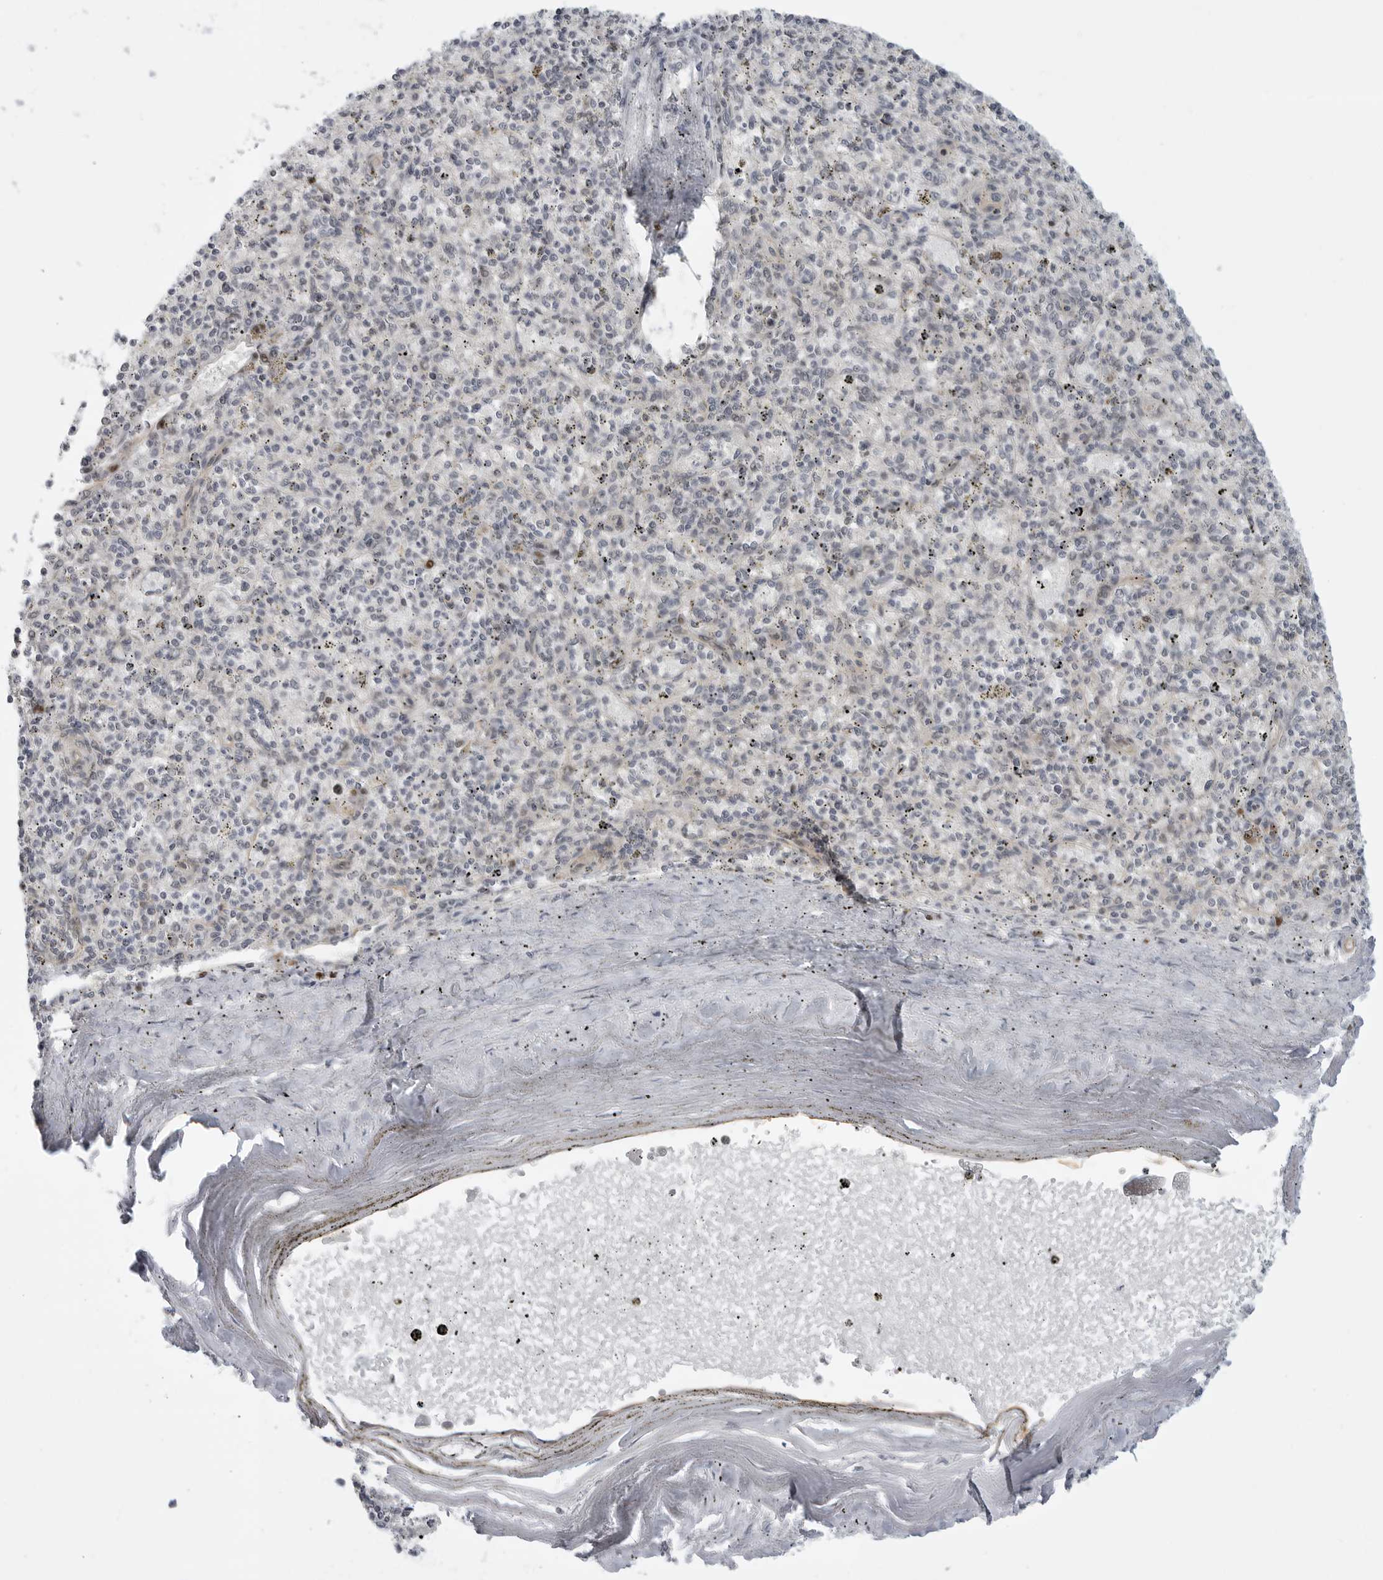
{"staining": {"intensity": "negative", "quantity": "none", "location": "none"}, "tissue": "spleen", "cell_type": "Cells in red pulp", "image_type": "normal", "snomed": [{"axis": "morphology", "description": "Normal tissue, NOS"}, {"axis": "topography", "description": "Spleen"}], "caption": "This histopathology image is of normal spleen stained with immunohistochemistry (IHC) to label a protein in brown with the nuclei are counter-stained blue. There is no staining in cells in red pulp.", "gene": "CEP295NL", "patient": {"sex": "male", "age": 72}}